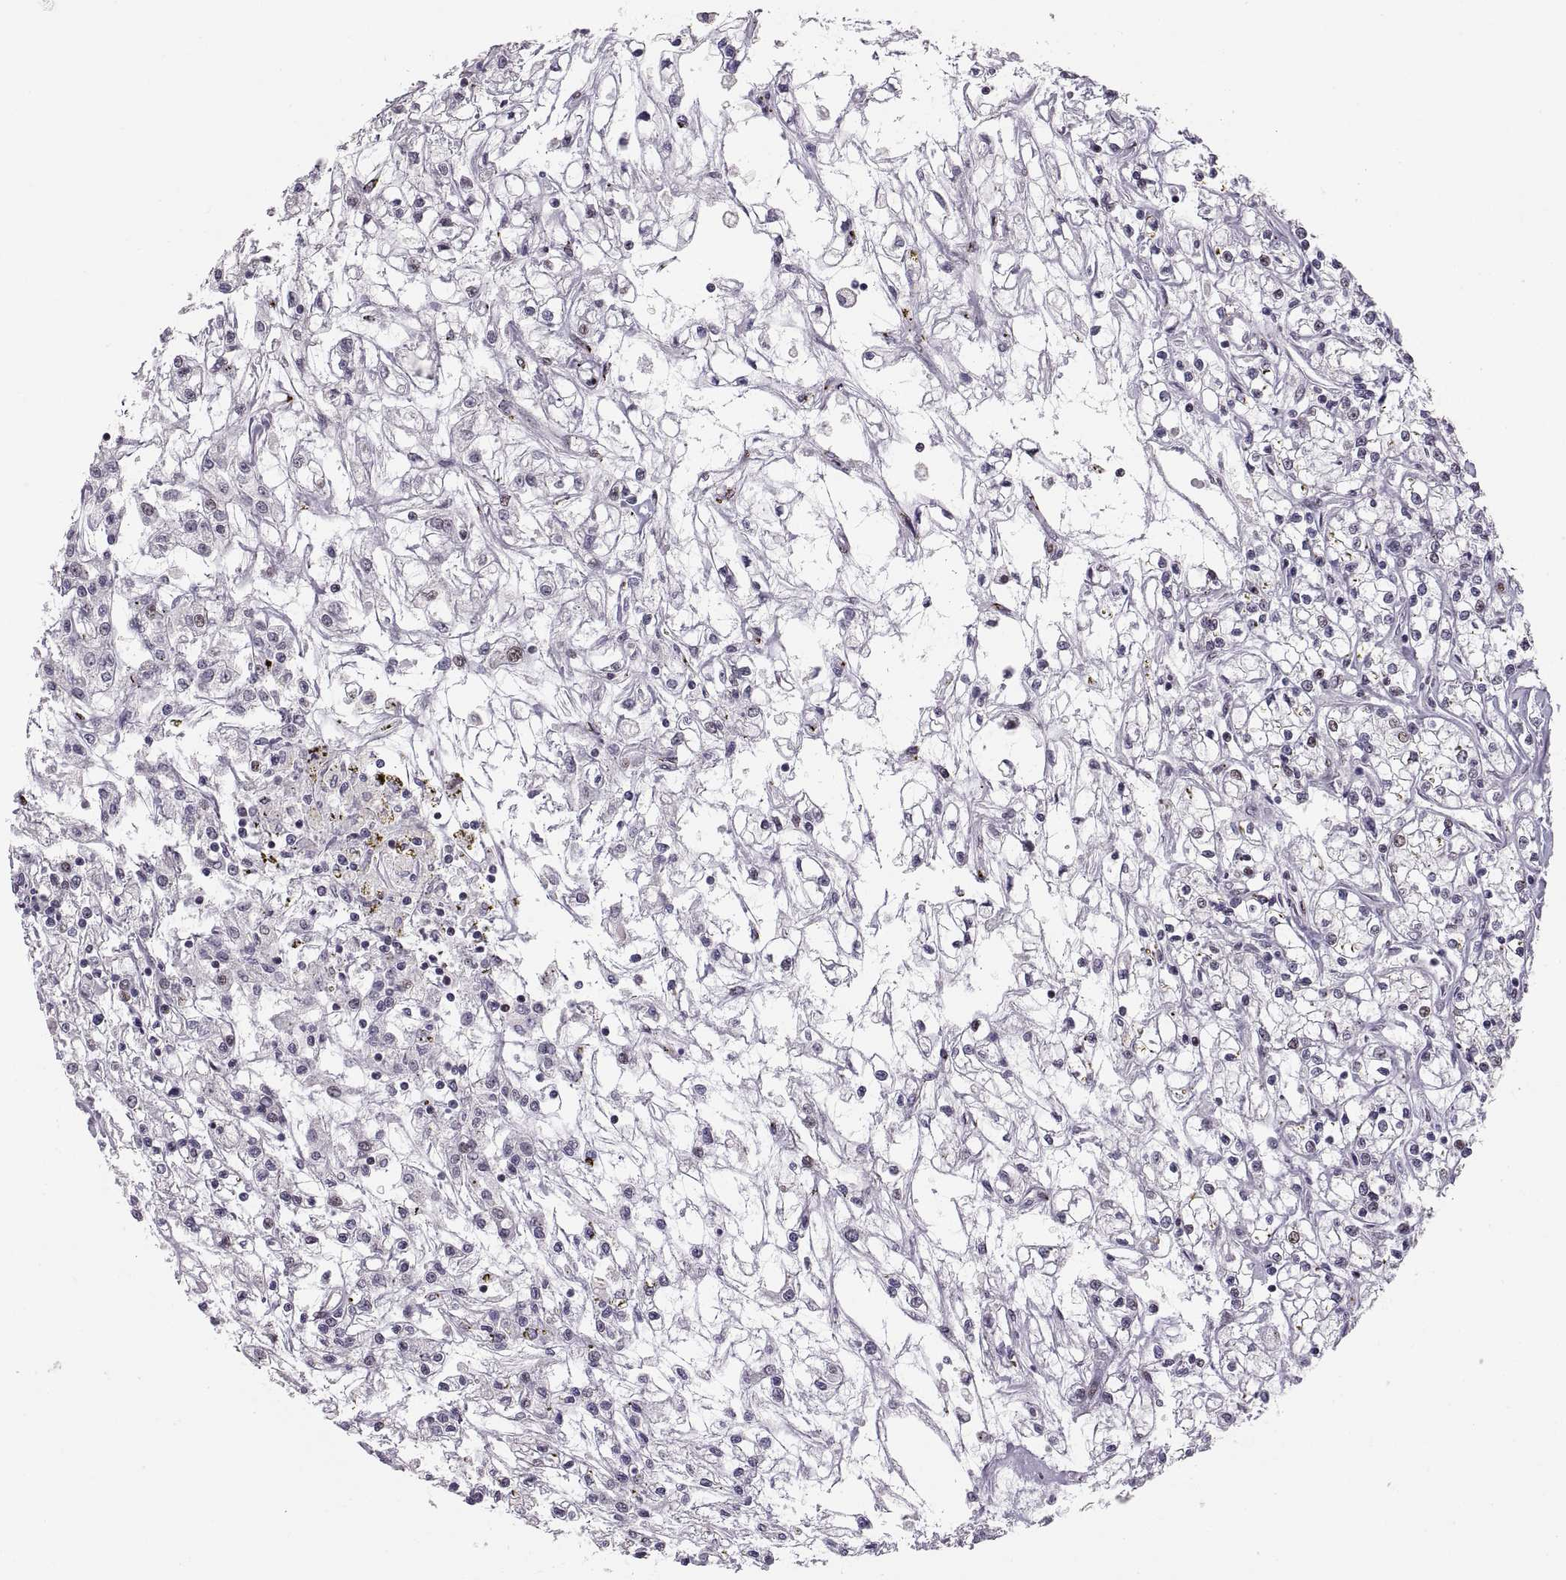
{"staining": {"intensity": "negative", "quantity": "none", "location": "none"}, "tissue": "renal cancer", "cell_type": "Tumor cells", "image_type": "cancer", "snomed": [{"axis": "morphology", "description": "Adenocarcinoma, NOS"}, {"axis": "topography", "description": "Kidney"}], "caption": "DAB (3,3'-diaminobenzidine) immunohistochemical staining of renal cancer exhibits no significant expression in tumor cells.", "gene": "SNAI1", "patient": {"sex": "female", "age": 59}}